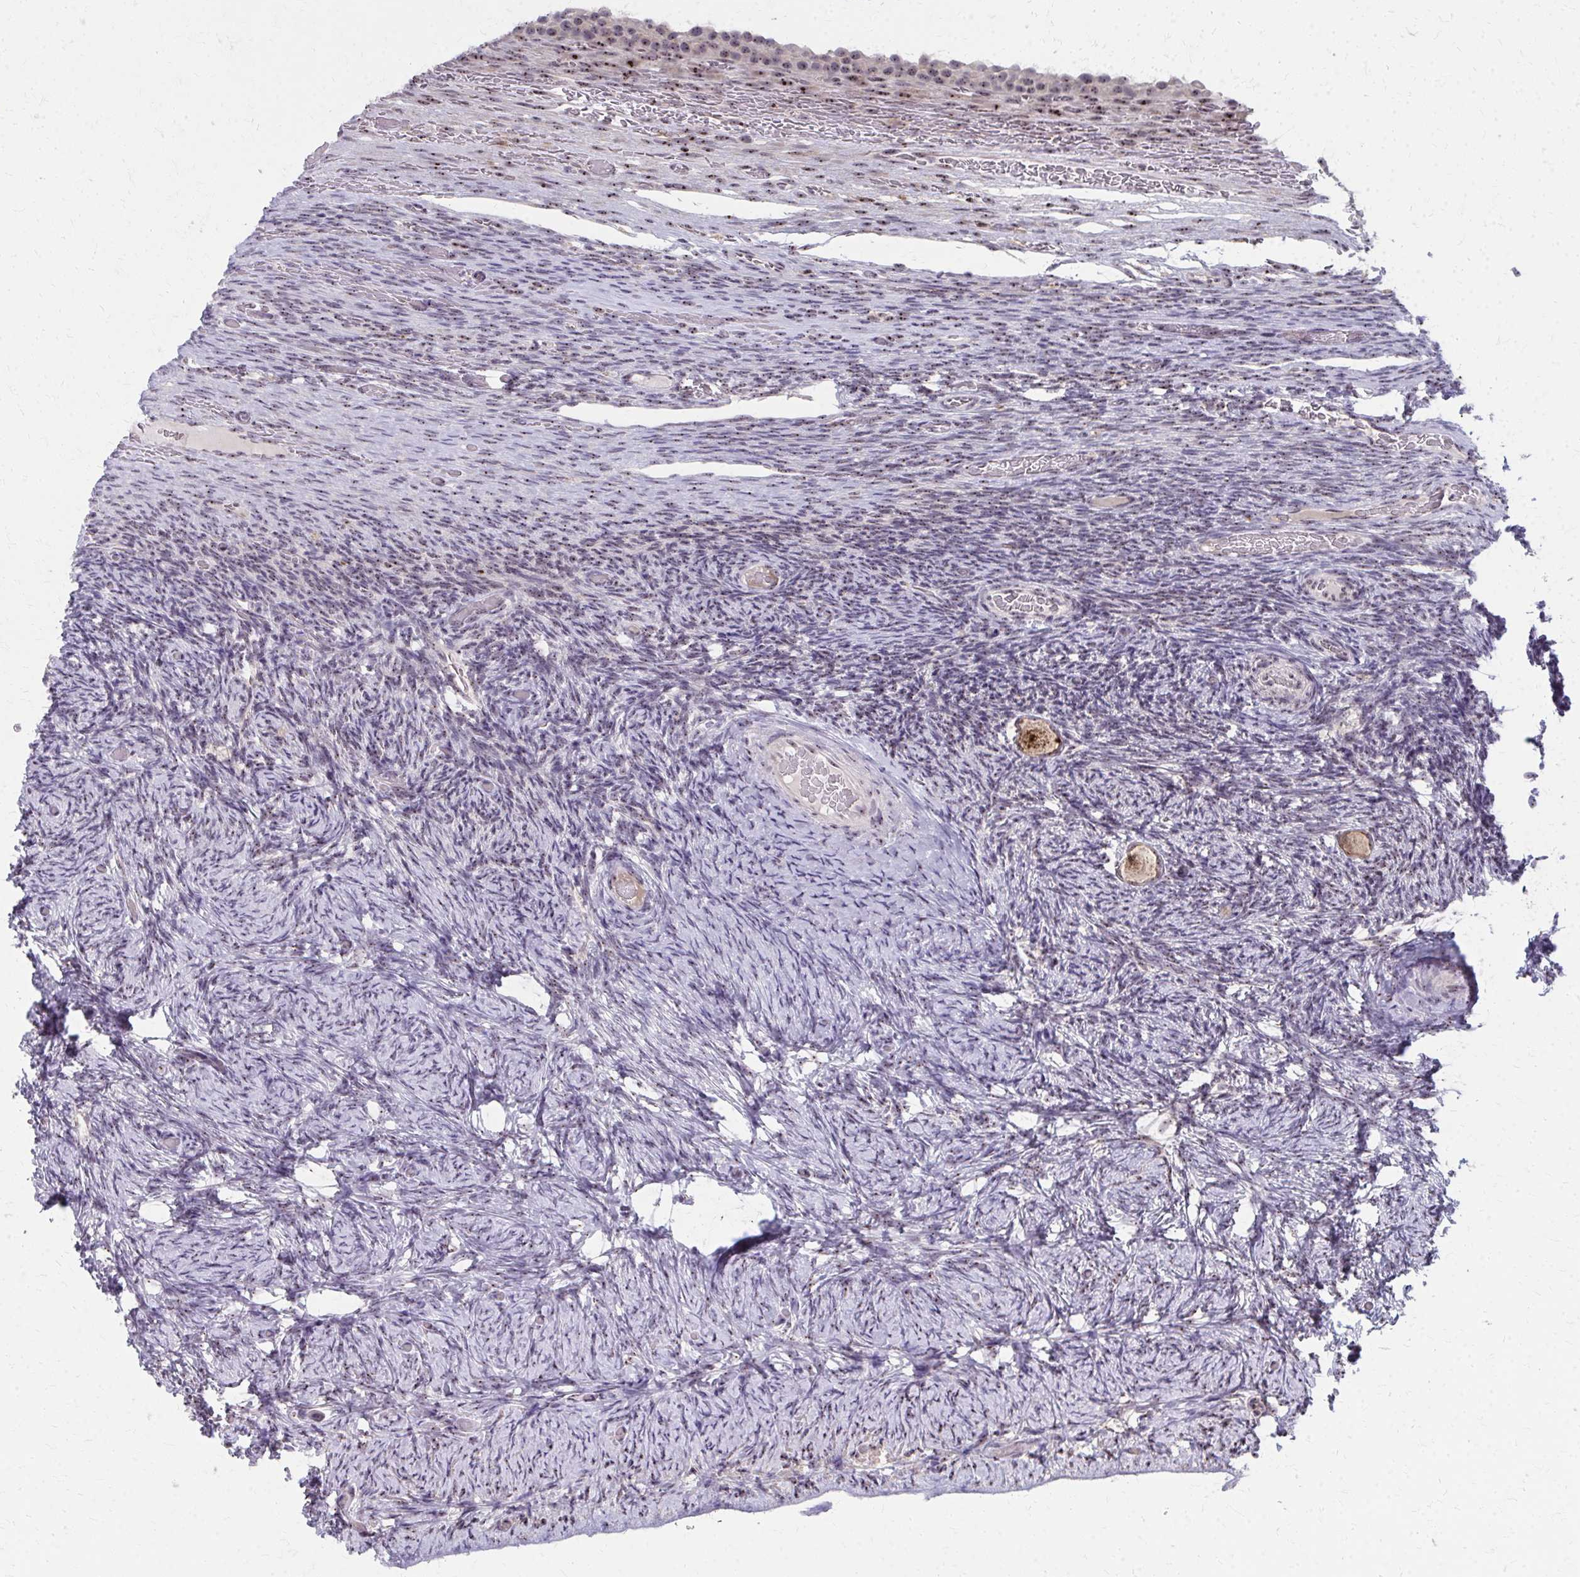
{"staining": {"intensity": "moderate", "quantity": ">75%", "location": "cytoplasmic/membranous"}, "tissue": "ovary", "cell_type": "Follicle cells", "image_type": "normal", "snomed": [{"axis": "morphology", "description": "Normal tissue, NOS"}, {"axis": "topography", "description": "Ovary"}], "caption": "Immunohistochemical staining of unremarkable ovary displays medium levels of moderate cytoplasmic/membranous staining in approximately >75% of follicle cells.", "gene": "NUDT16", "patient": {"sex": "female", "age": 34}}